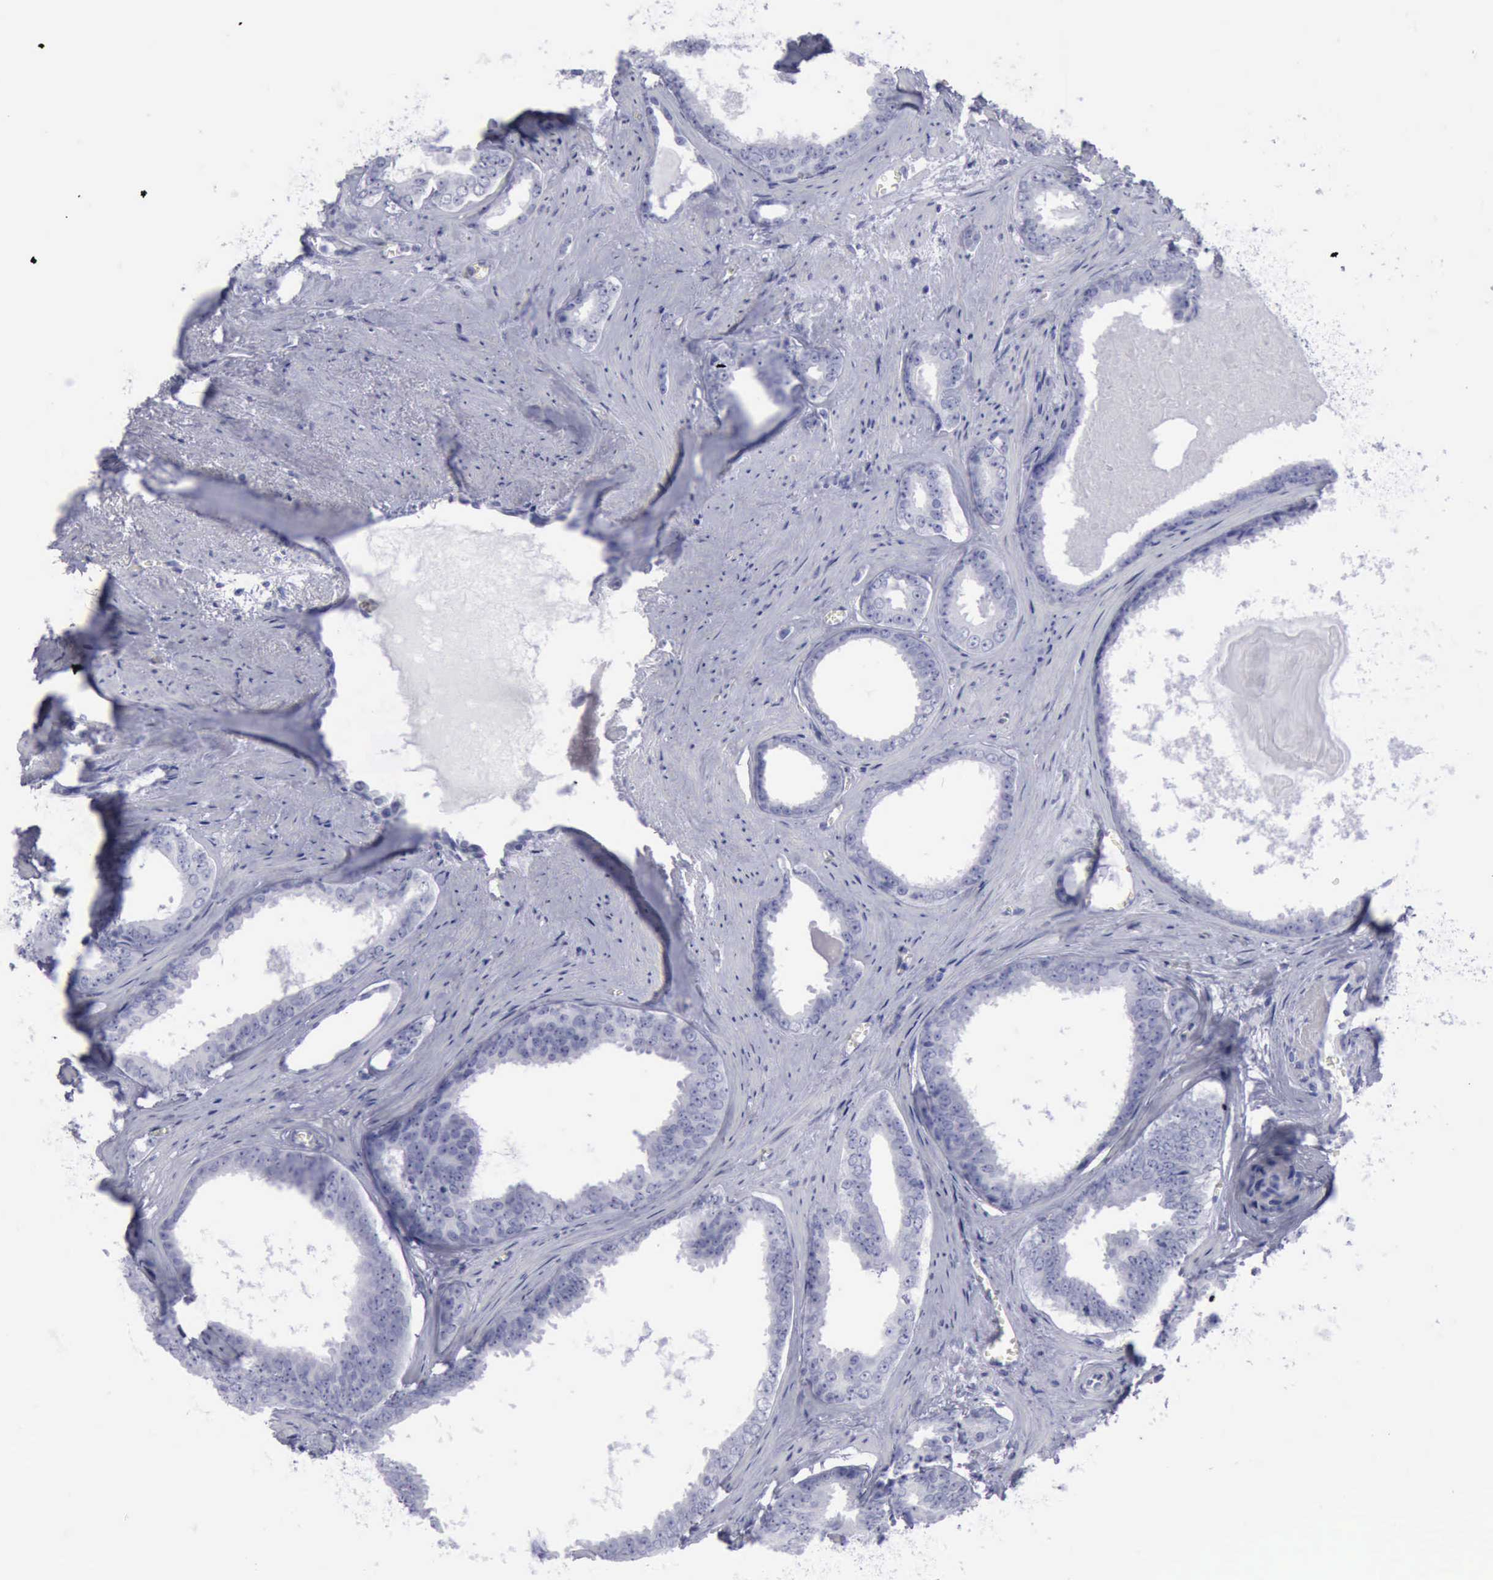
{"staining": {"intensity": "negative", "quantity": "none", "location": "none"}, "tissue": "prostate cancer", "cell_type": "Tumor cells", "image_type": "cancer", "snomed": [{"axis": "morphology", "description": "Adenocarcinoma, Medium grade"}, {"axis": "topography", "description": "Prostate"}], "caption": "DAB immunohistochemical staining of prostate medium-grade adenocarcinoma reveals no significant positivity in tumor cells.", "gene": "KRT13", "patient": {"sex": "male", "age": 79}}